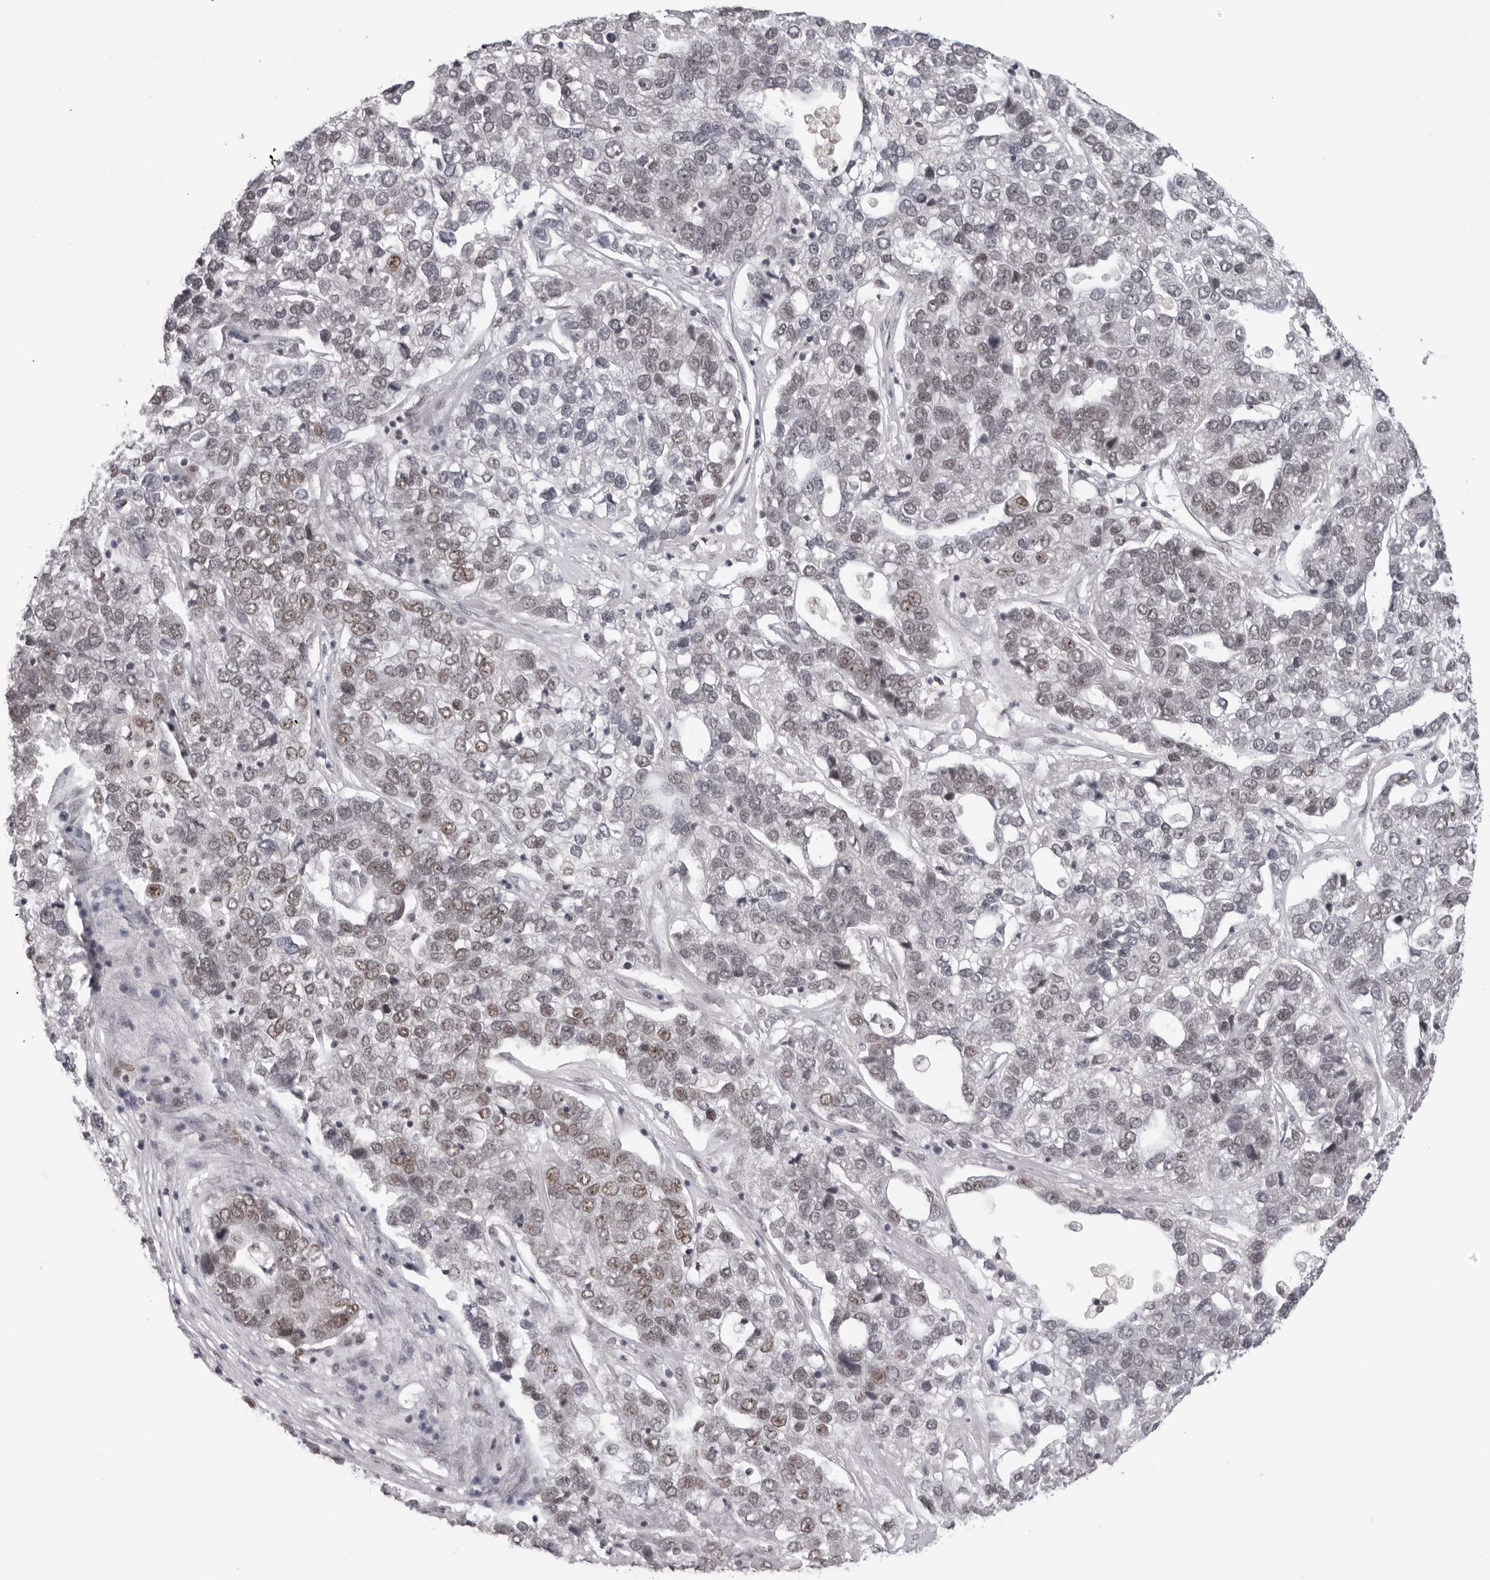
{"staining": {"intensity": "moderate", "quantity": "<25%", "location": "nuclear"}, "tissue": "pancreatic cancer", "cell_type": "Tumor cells", "image_type": "cancer", "snomed": [{"axis": "morphology", "description": "Adenocarcinoma, NOS"}, {"axis": "topography", "description": "Pancreas"}], "caption": "IHC of adenocarcinoma (pancreatic) exhibits low levels of moderate nuclear positivity in about <25% of tumor cells.", "gene": "HEXIM2", "patient": {"sex": "female", "age": 61}}